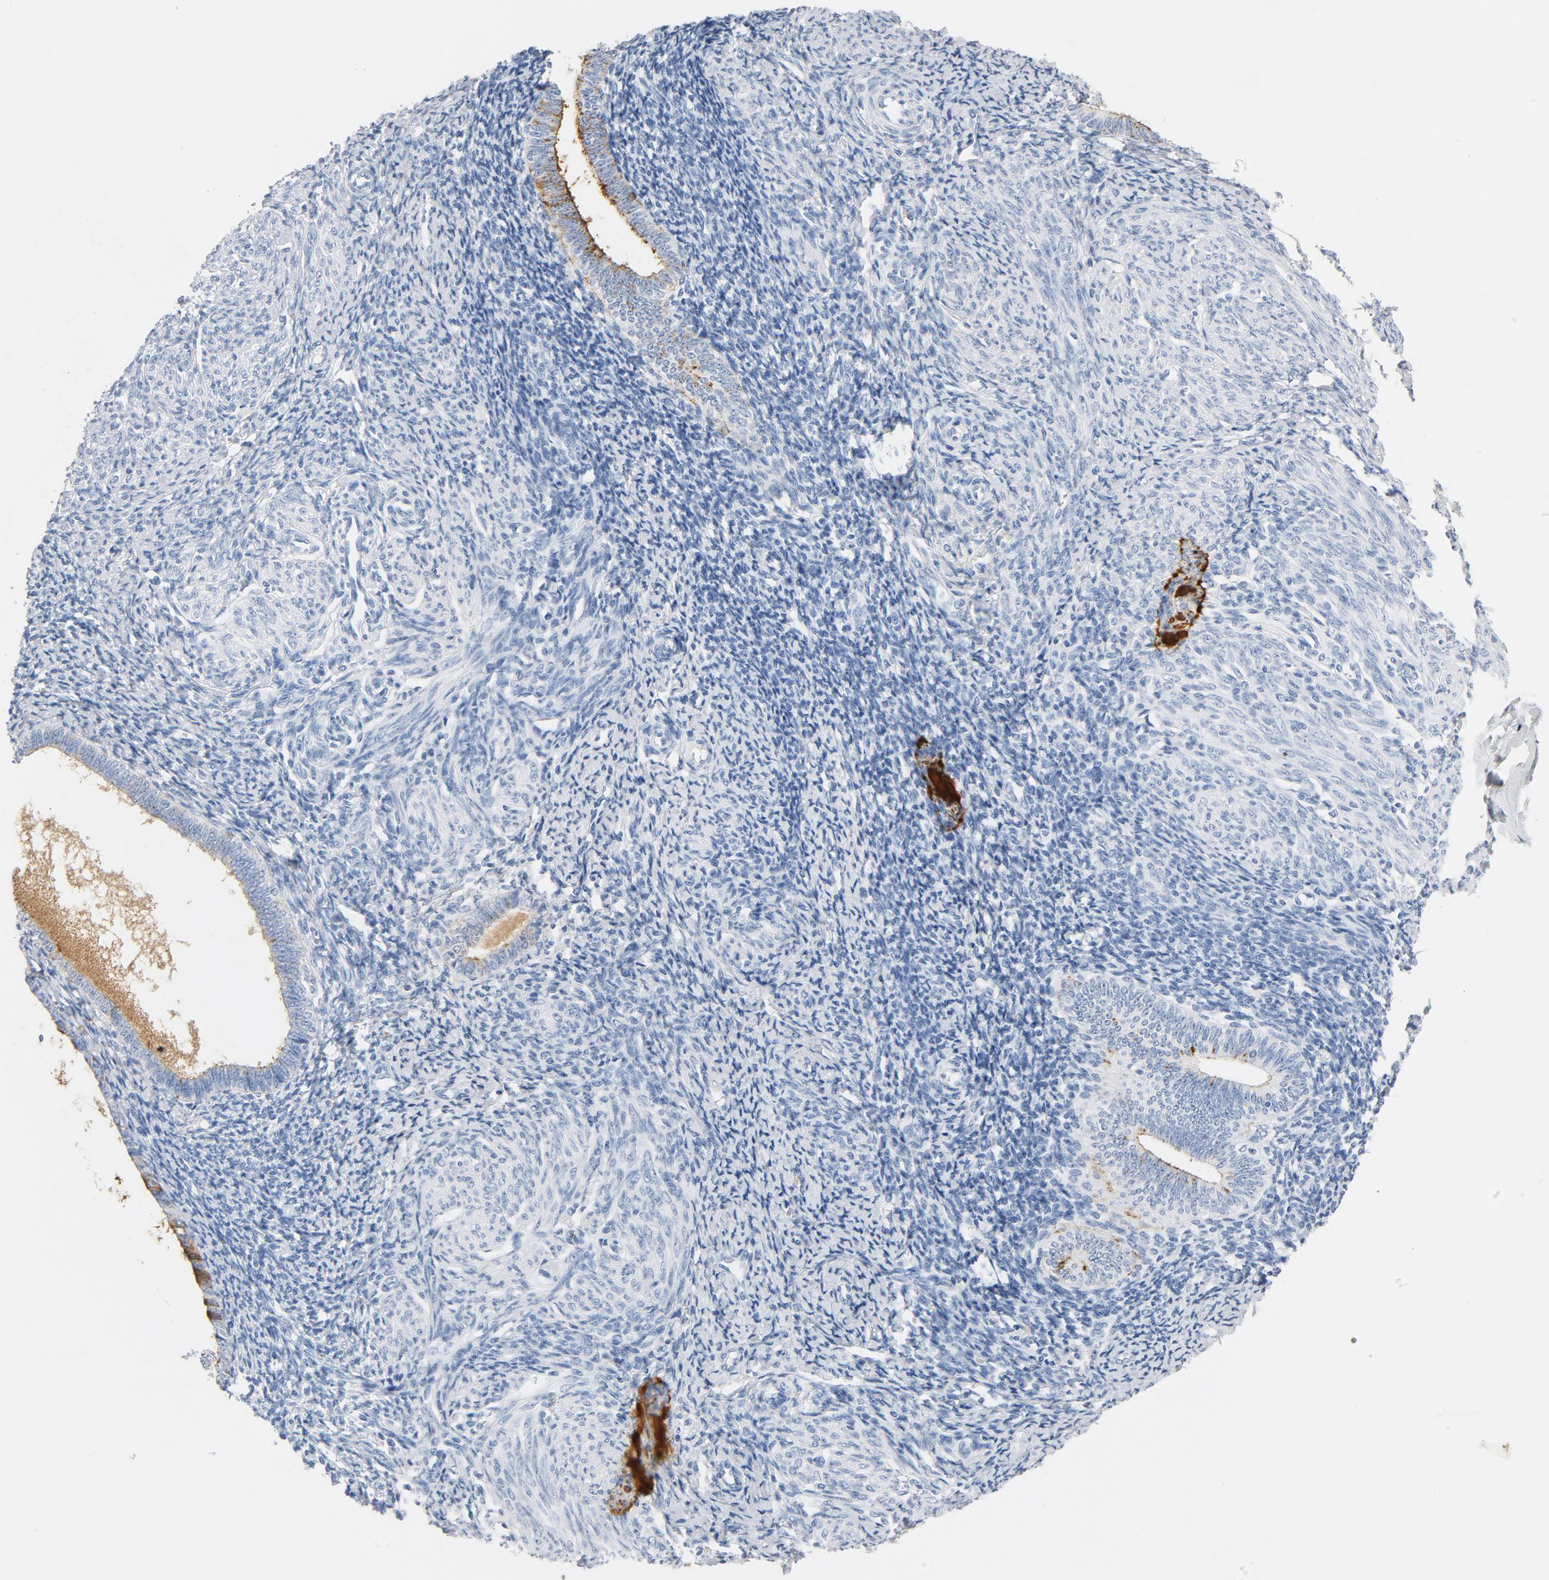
{"staining": {"intensity": "negative", "quantity": "none", "location": "none"}, "tissue": "endometrium", "cell_type": "Cells in endometrial stroma", "image_type": "normal", "snomed": [{"axis": "morphology", "description": "Normal tissue, NOS"}, {"axis": "topography", "description": "Endometrium"}], "caption": "There is no significant staining in cells in endometrial stroma of endometrium. The staining is performed using DAB (3,3'-diaminobenzidine) brown chromogen with nuclei counter-stained in using hematoxylin.", "gene": "PTPRB", "patient": {"sex": "female", "age": 57}}